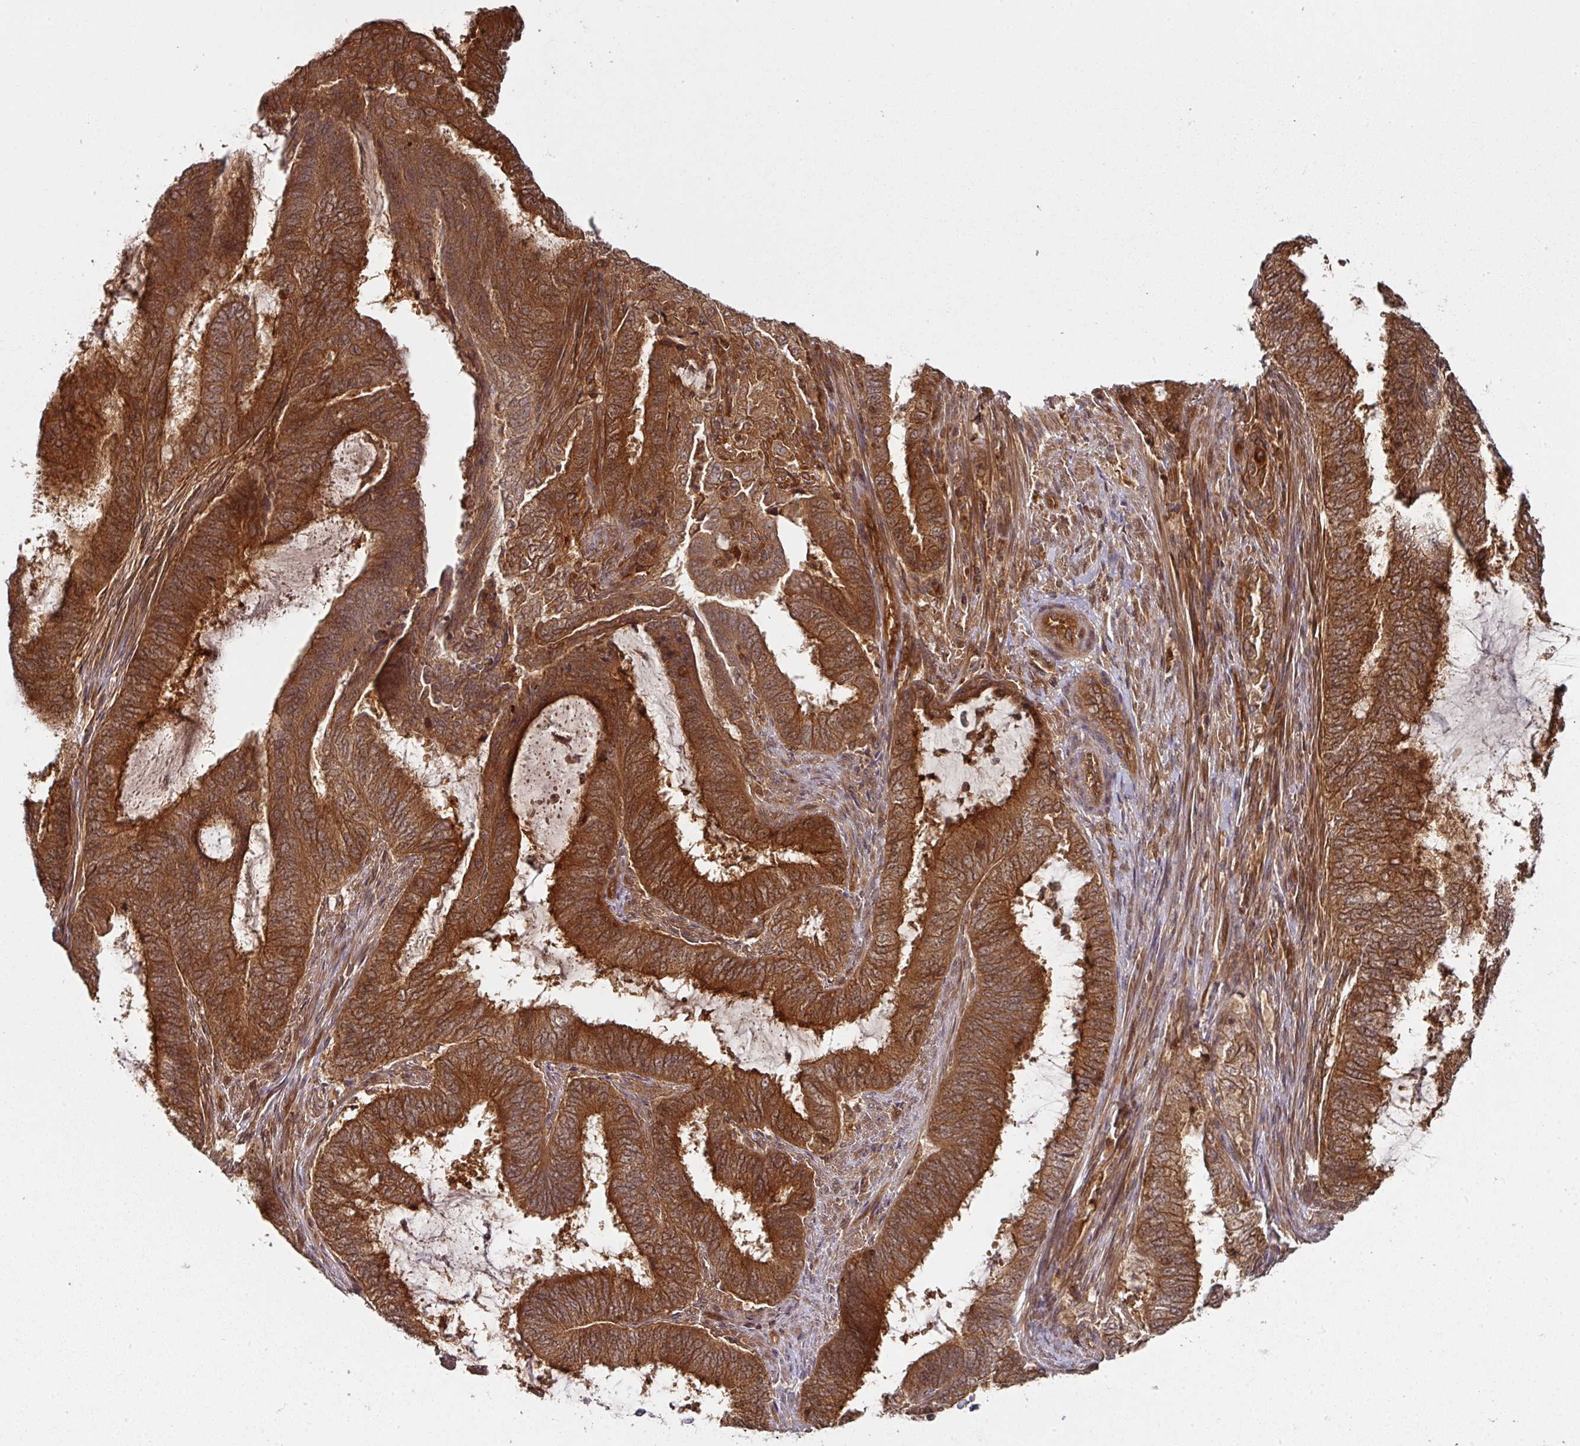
{"staining": {"intensity": "strong", "quantity": ">75%", "location": "cytoplasmic/membranous"}, "tissue": "endometrial cancer", "cell_type": "Tumor cells", "image_type": "cancer", "snomed": [{"axis": "morphology", "description": "Adenocarcinoma, NOS"}, {"axis": "topography", "description": "Endometrium"}], "caption": "IHC micrograph of endometrial adenocarcinoma stained for a protein (brown), which displays high levels of strong cytoplasmic/membranous staining in about >75% of tumor cells.", "gene": "EIF4EBP2", "patient": {"sex": "female", "age": 51}}